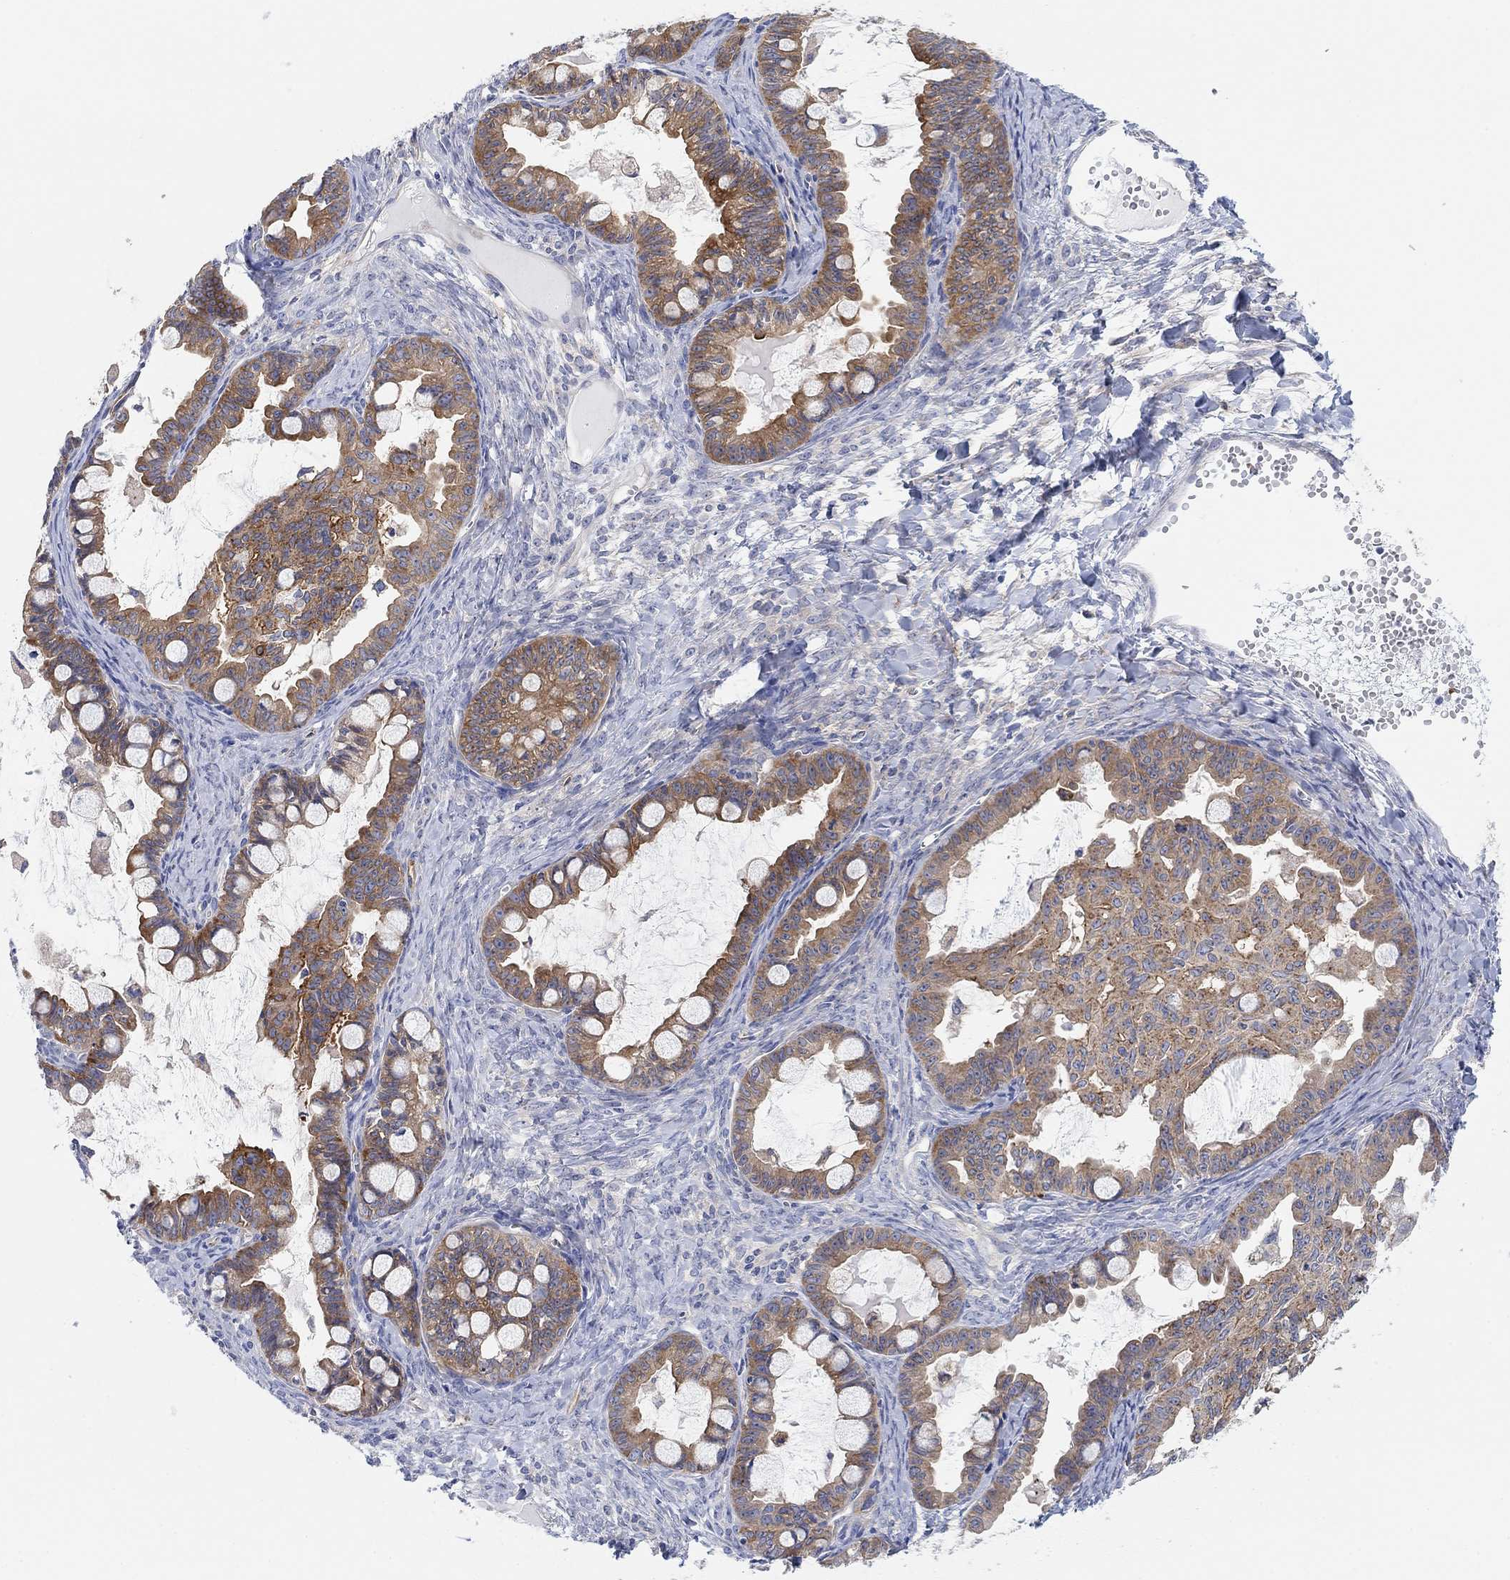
{"staining": {"intensity": "strong", "quantity": "<25%", "location": "cytoplasmic/membranous"}, "tissue": "ovarian cancer", "cell_type": "Tumor cells", "image_type": "cancer", "snomed": [{"axis": "morphology", "description": "Cystadenocarcinoma, mucinous, NOS"}, {"axis": "topography", "description": "Ovary"}], "caption": "IHC histopathology image of human ovarian mucinous cystadenocarcinoma stained for a protein (brown), which demonstrates medium levels of strong cytoplasmic/membranous expression in approximately <25% of tumor cells.", "gene": "RGS1", "patient": {"sex": "female", "age": 63}}